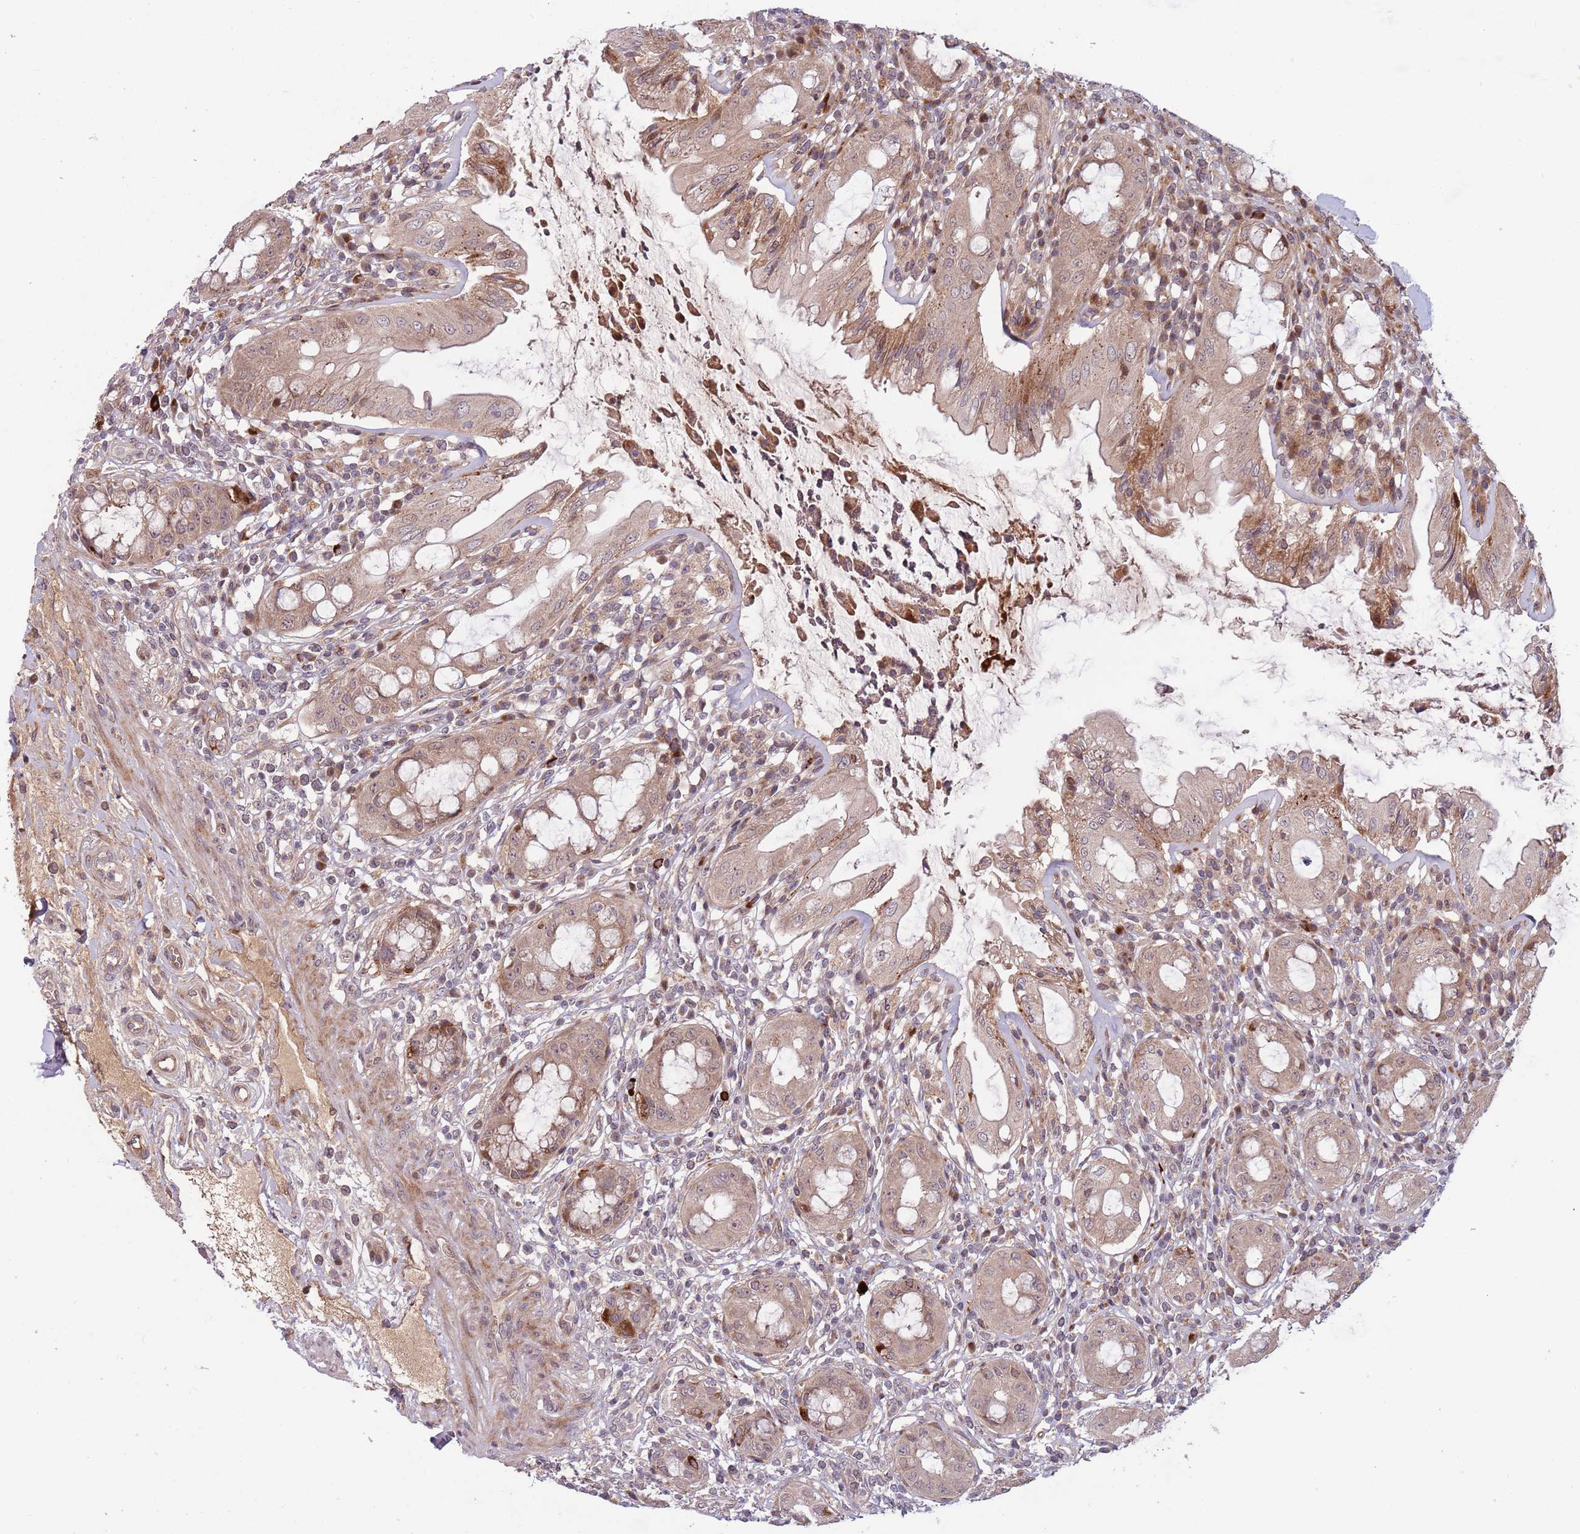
{"staining": {"intensity": "moderate", "quantity": "25%-75%", "location": "cytoplasmic/membranous,nuclear"}, "tissue": "rectum", "cell_type": "Glandular cells", "image_type": "normal", "snomed": [{"axis": "morphology", "description": "Normal tissue, NOS"}, {"axis": "topography", "description": "Rectum"}], "caption": "IHC staining of normal rectum, which exhibits medium levels of moderate cytoplasmic/membranous,nuclear staining in about 25%-75% of glandular cells indicating moderate cytoplasmic/membranous,nuclear protein expression. The staining was performed using DAB (3,3'-diaminobenzidine) (brown) for protein detection and nuclei were counterstained in hematoxylin (blue).", "gene": "NT5DC4", "patient": {"sex": "female", "age": 57}}